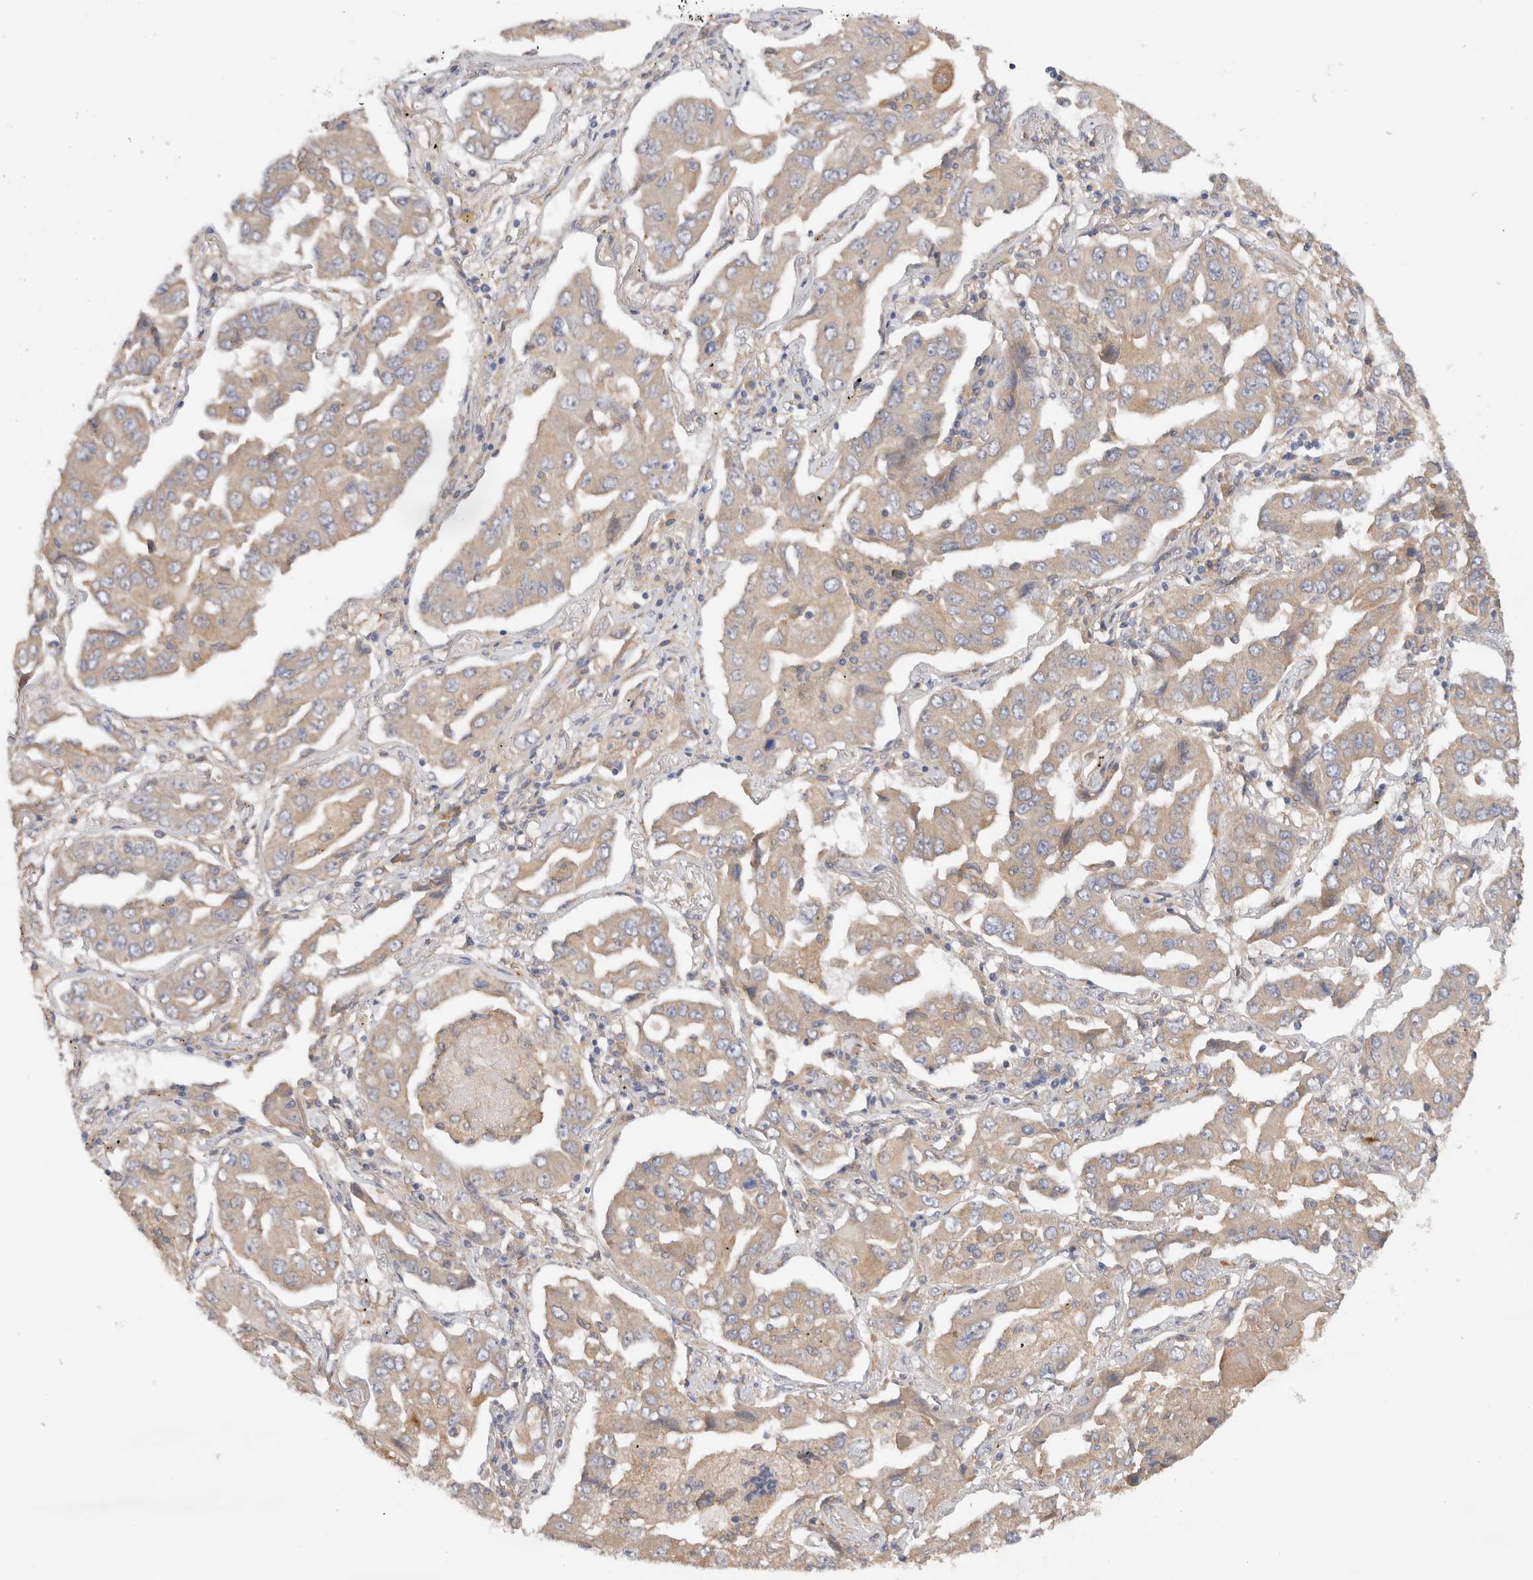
{"staining": {"intensity": "weak", "quantity": ">75%", "location": "cytoplasmic/membranous"}, "tissue": "lung cancer", "cell_type": "Tumor cells", "image_type": "cancer", "snomed": [{"axis": "morphology", "description": "Adenocarcinoma, NOS"}, {"axis": "topography", "description": "Lung"}], "caption": "Weak cytoplasmic/membranous expression is identified in about >75% of tumor cells in lung cancer (adenocarcinoma).", "gene": "SGK3", "patient": {"sex": "female", "age": 65}}